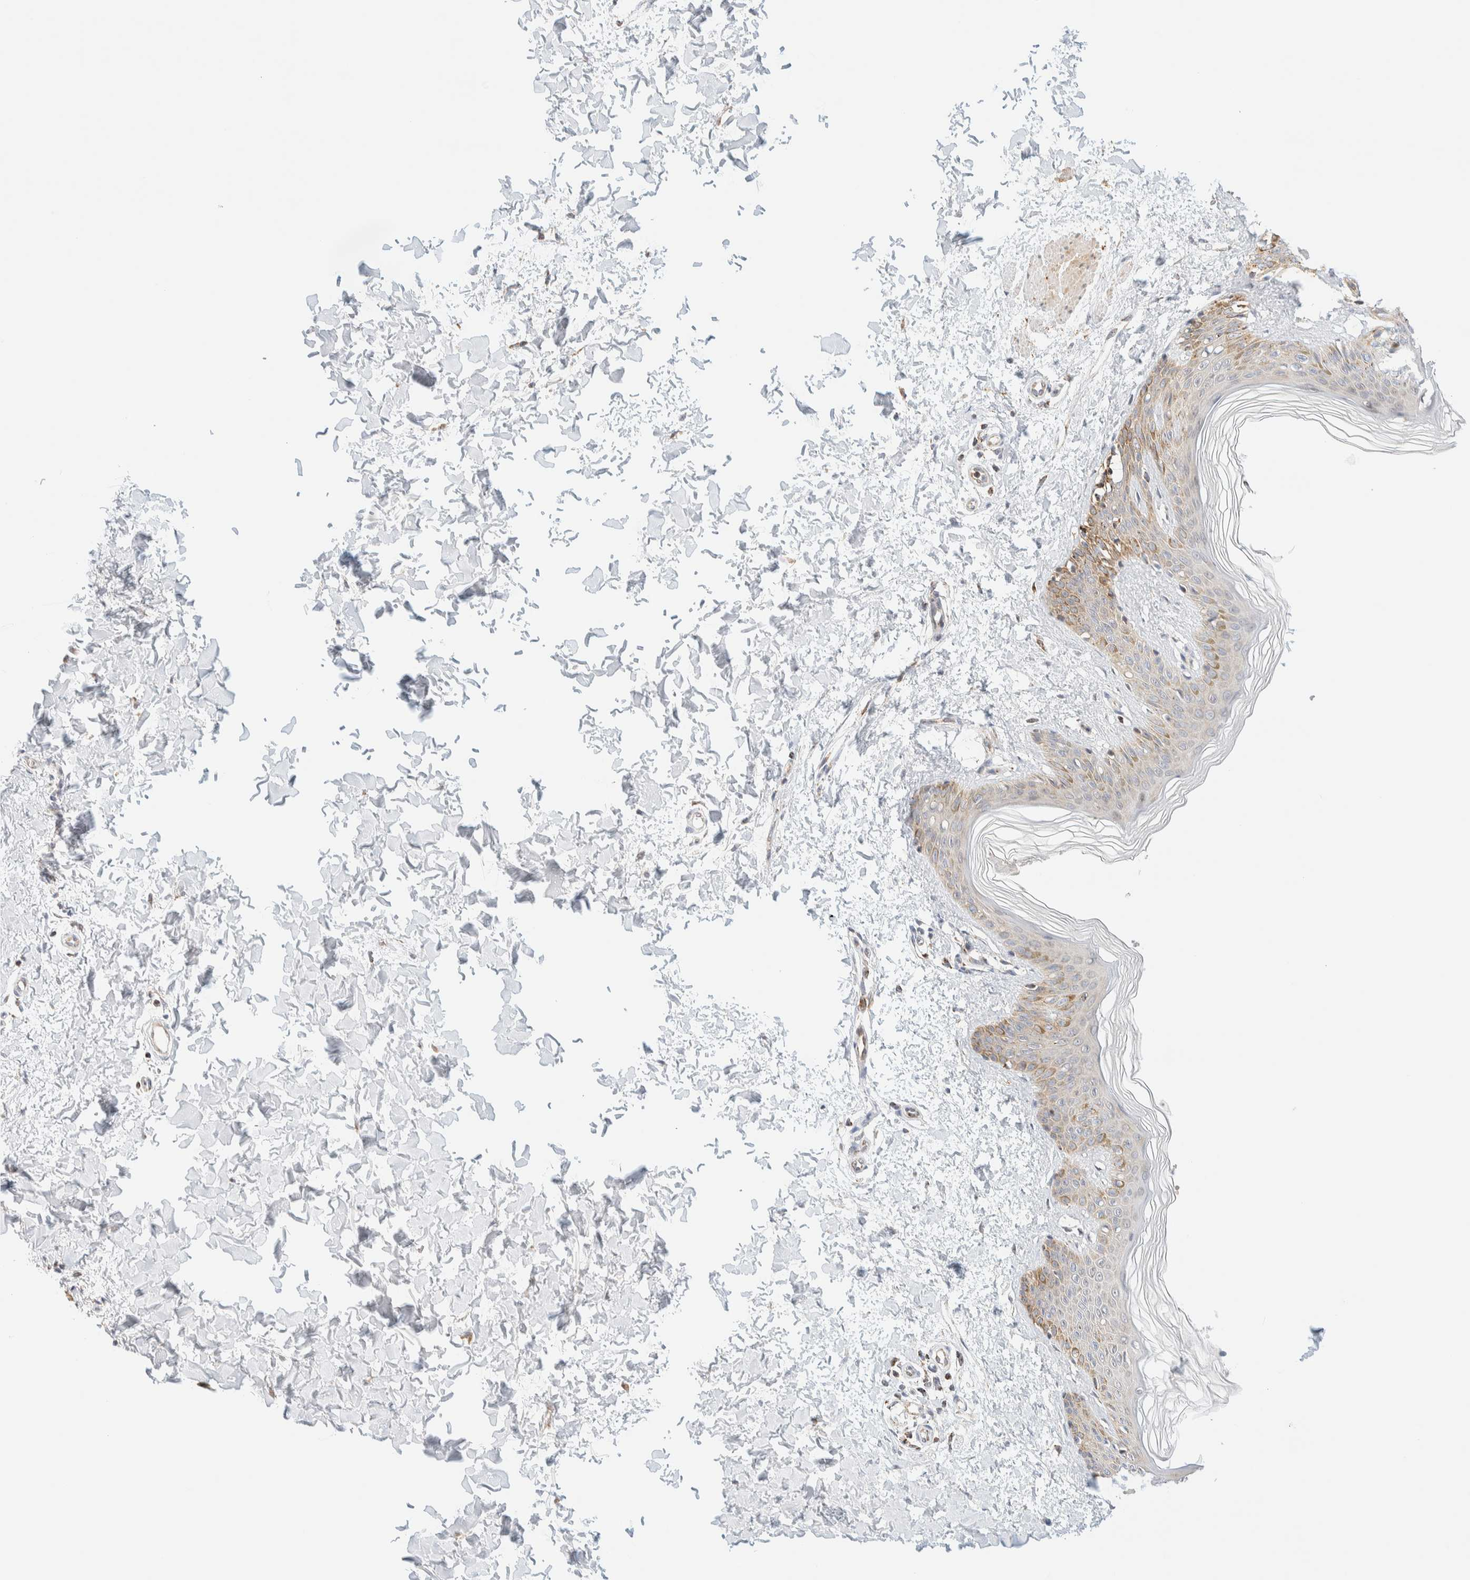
{"staining": {"intensity": "weak", "quantity": "25%-75%", "location": "cytoplasmic/membranous"}, "tissue": "skin", "cell_type": "Fibroblasts", "image_type": "normal", "snomed": [{"axis": "morphology", "description": "Normal tissue, NOS"}, {"axis": "morphology", "description": "Neoplasm, benign, NOS"}, {"axis": "topography", "description": "Skin"}, {"axis": "topography", "description": "Soft tissue"}], "caption": "Immunohistochemical staining of benign skin demonstrates low levels of weak cytoplasmic/membranous expression in approximately 25%-75% of fibroblasts.", "gene": "PPM1K", "patient": {"sex": "male", "age": 26}}